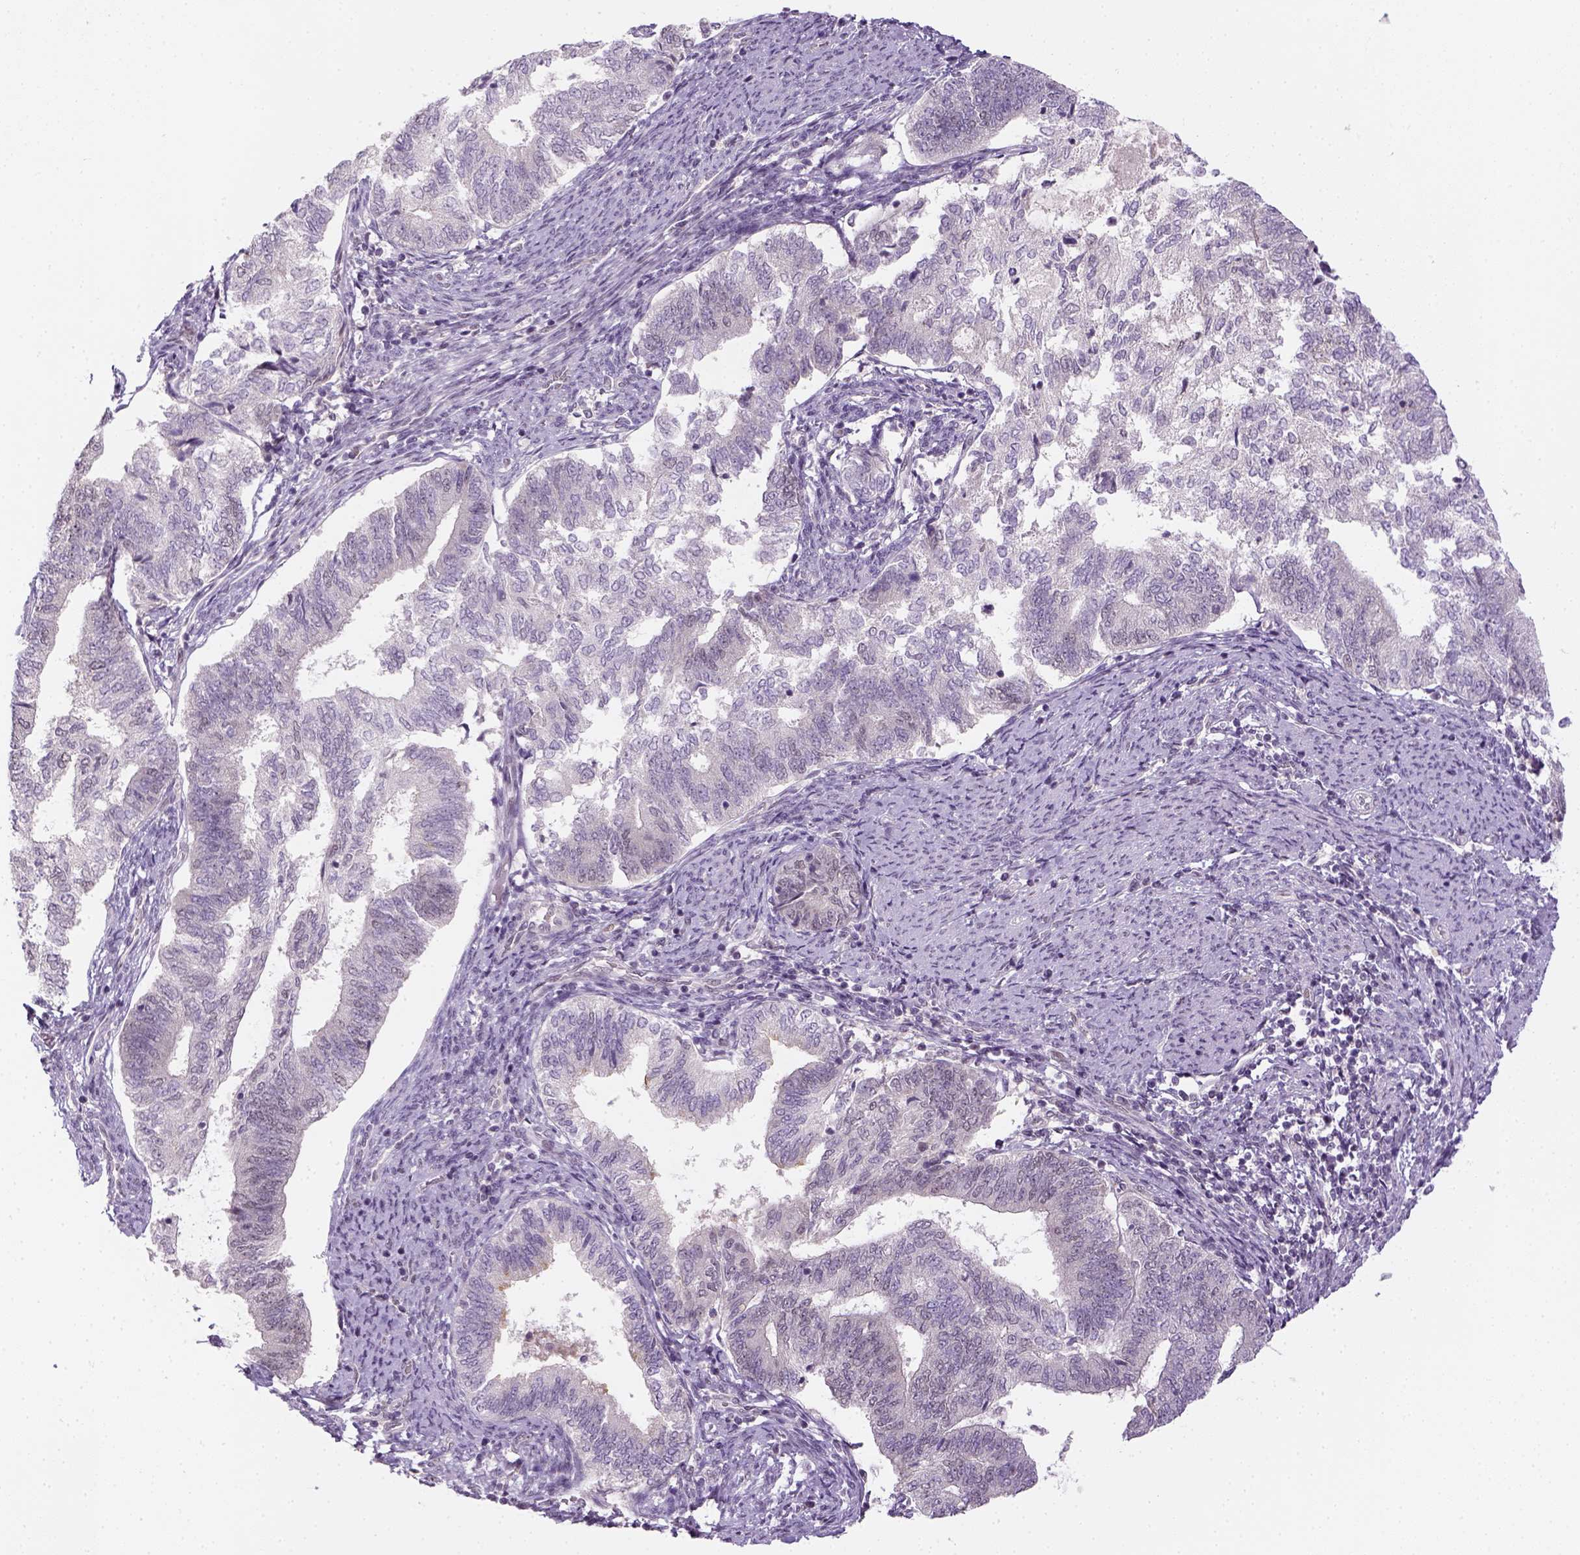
{"staining": {"intensity": "negative", "quantity": "none", "location": "none"}, "tissue": "endometrial cancer", "cell_type": "Tumor cells", "image_type": "cancer", "snomed": [{"axis": "morphology", "description": "Adenocarcinoma, NOS"}, {"axis": "topography", "description": "Endometrium"}], "caption": "IHC photomicrograph of neoplastic tissue: human endometrial cancer (adenocarcinoma) stained with DAB demonstrates no significant protein staining in tumor cells.", "gene": "MAGEB3", "patient": {"sex": "female", "age": 65}}